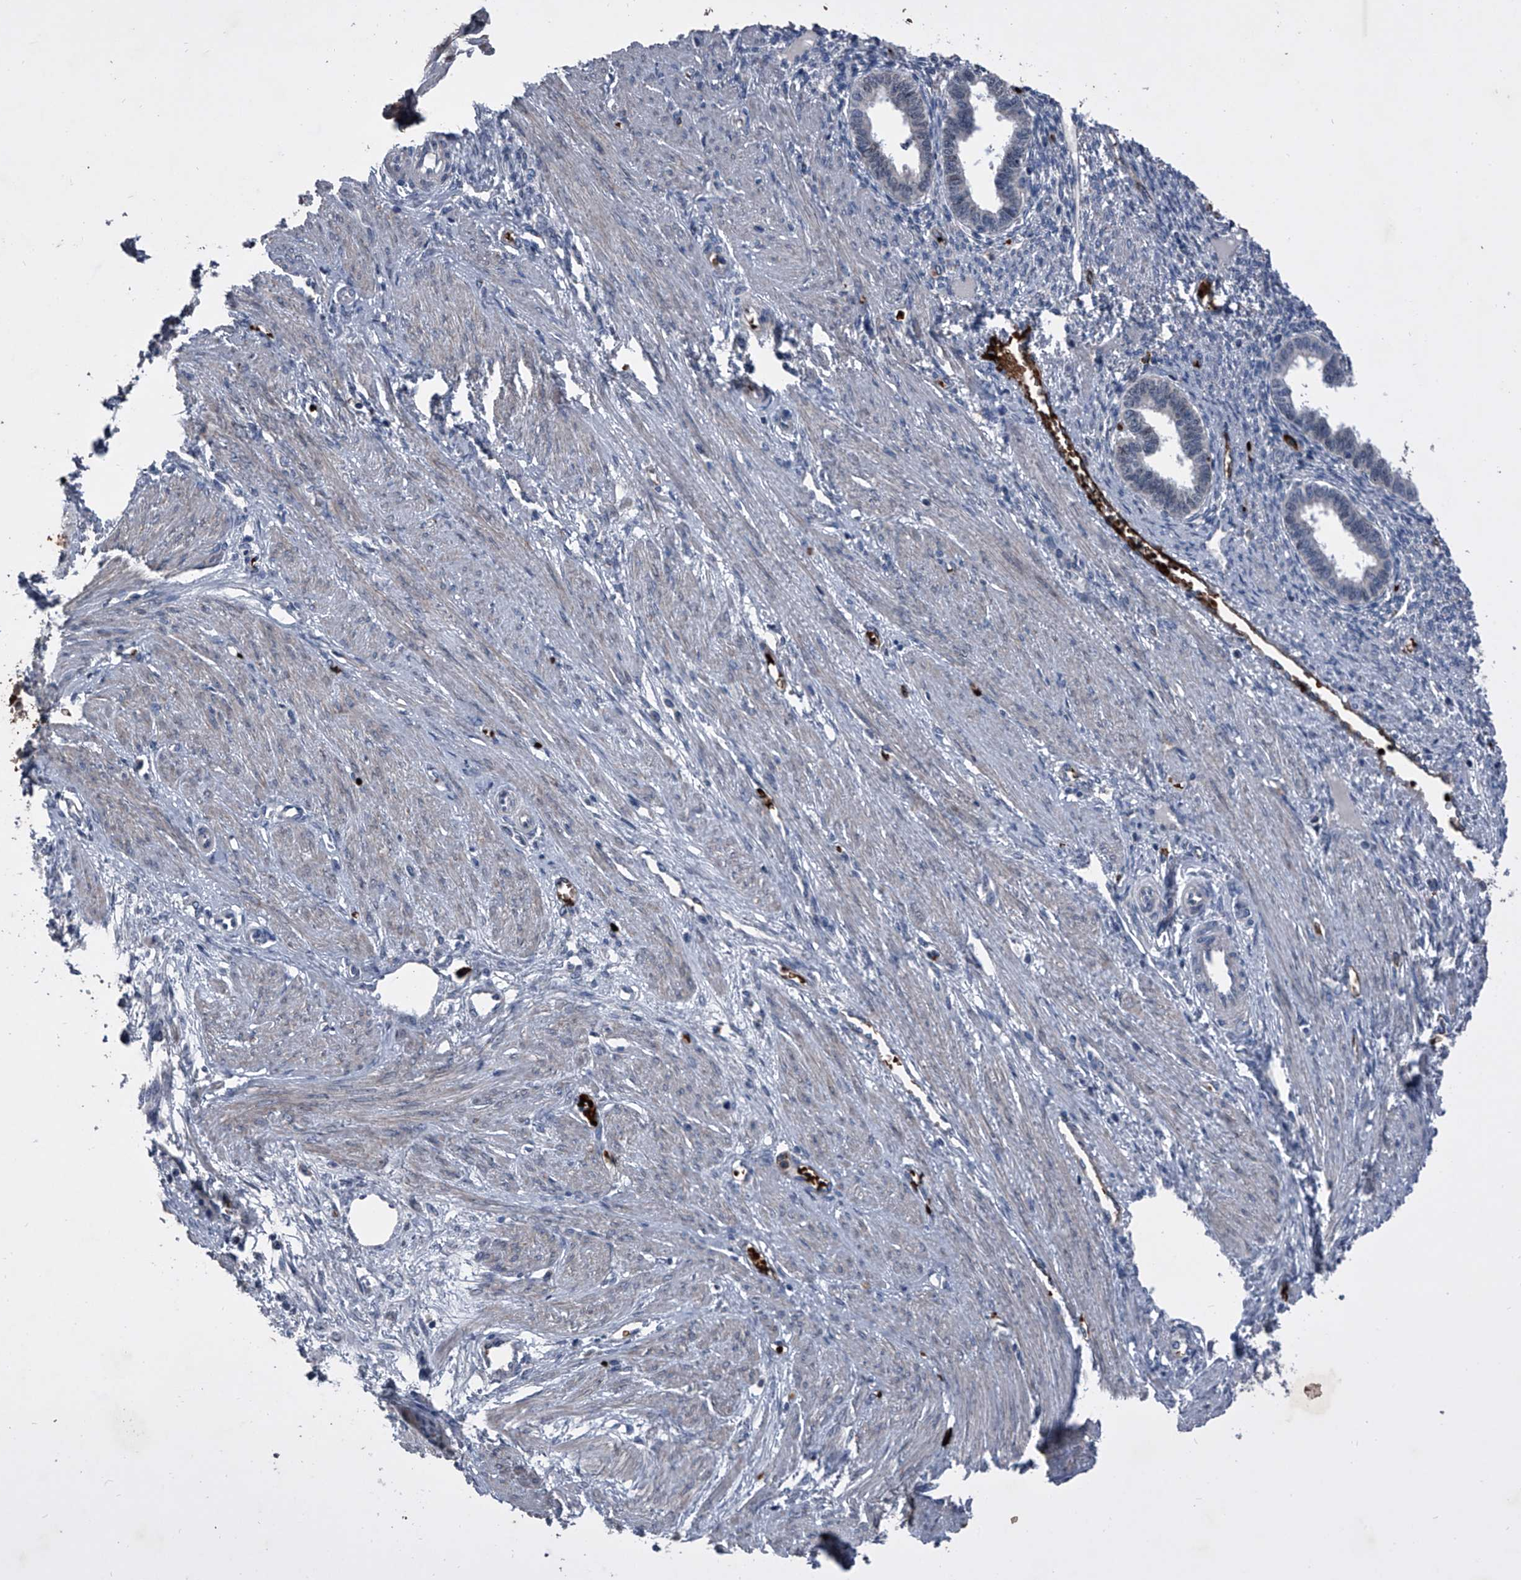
{"staining": {"intensity": "negative", "quantity": "none", "location": "none"}, "tissue": "endometrium", "cell_type": "Cells in endometrial stroma", "image_type": "normal", "snomed": [{"axis": "morphology", "description": "Normal tissue, NOS"}, {"axis": "topography", "description": "Endometrium"}], "caption": "Immunohistochemical staining of benign endometrium demonstrates no significant staining in cells in endometrial stroma. (DAB (3,3'-diaminobenzidine) immunohistochemistry (IHC), high magnification).", "gene": "CEP85L", "patient": {"sex": "female", "age": 33}}